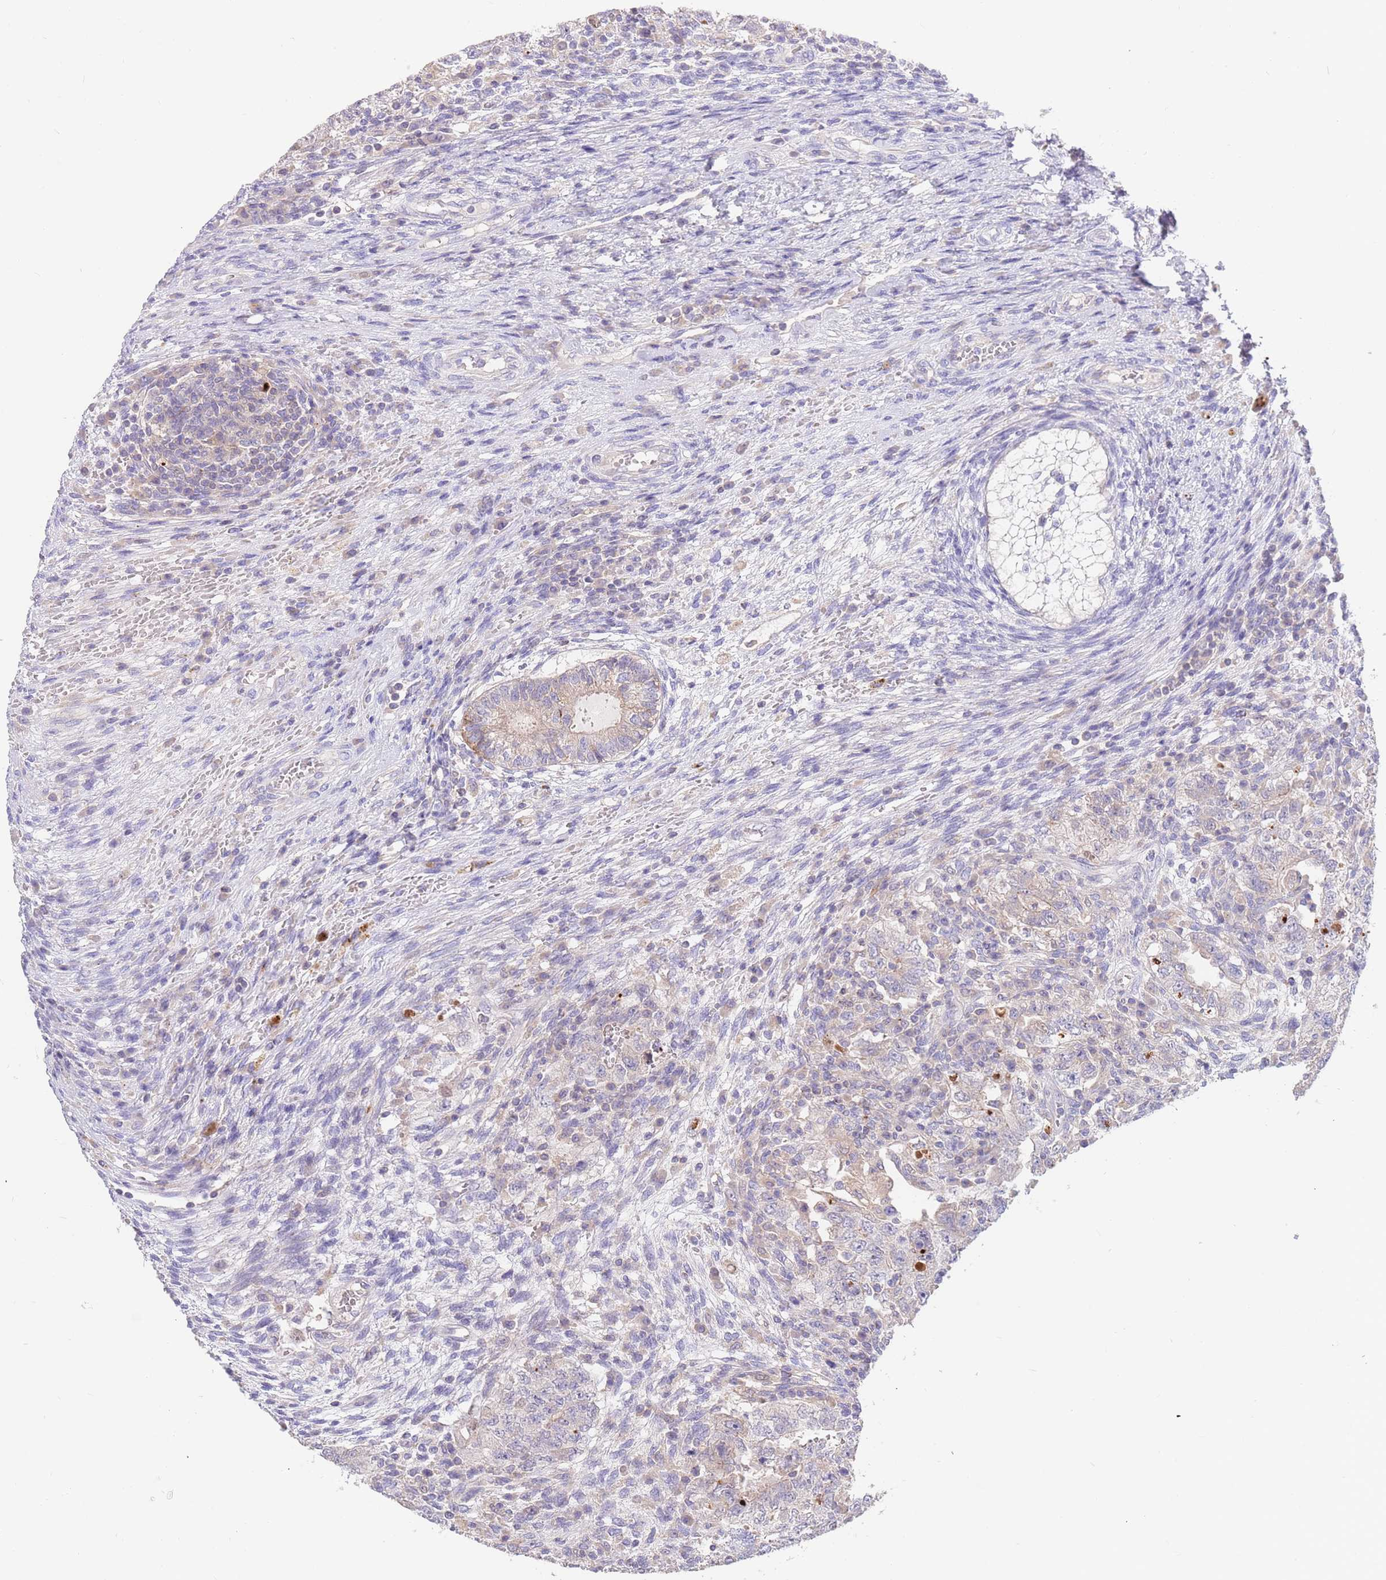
{"staining": {"intensity": "negative", "quantity": "none", "location": "none"}, "tissue": "testis cancer", "cell_type": "Tumor cells", "image_type": "cancer", "snomed": [{"axis": "morphology", "description": "Carcinoma, Embryonal, NOS"}, {"axis": "topography", "description": "Testis"}], "caption": "A high-resolution image shows IHC staining of embryonal carcinoma (testis), which exhibits no significant staining in tumor cells.", "gene": "BORCS5", "patient": {"sex": "male", "age": 26}}